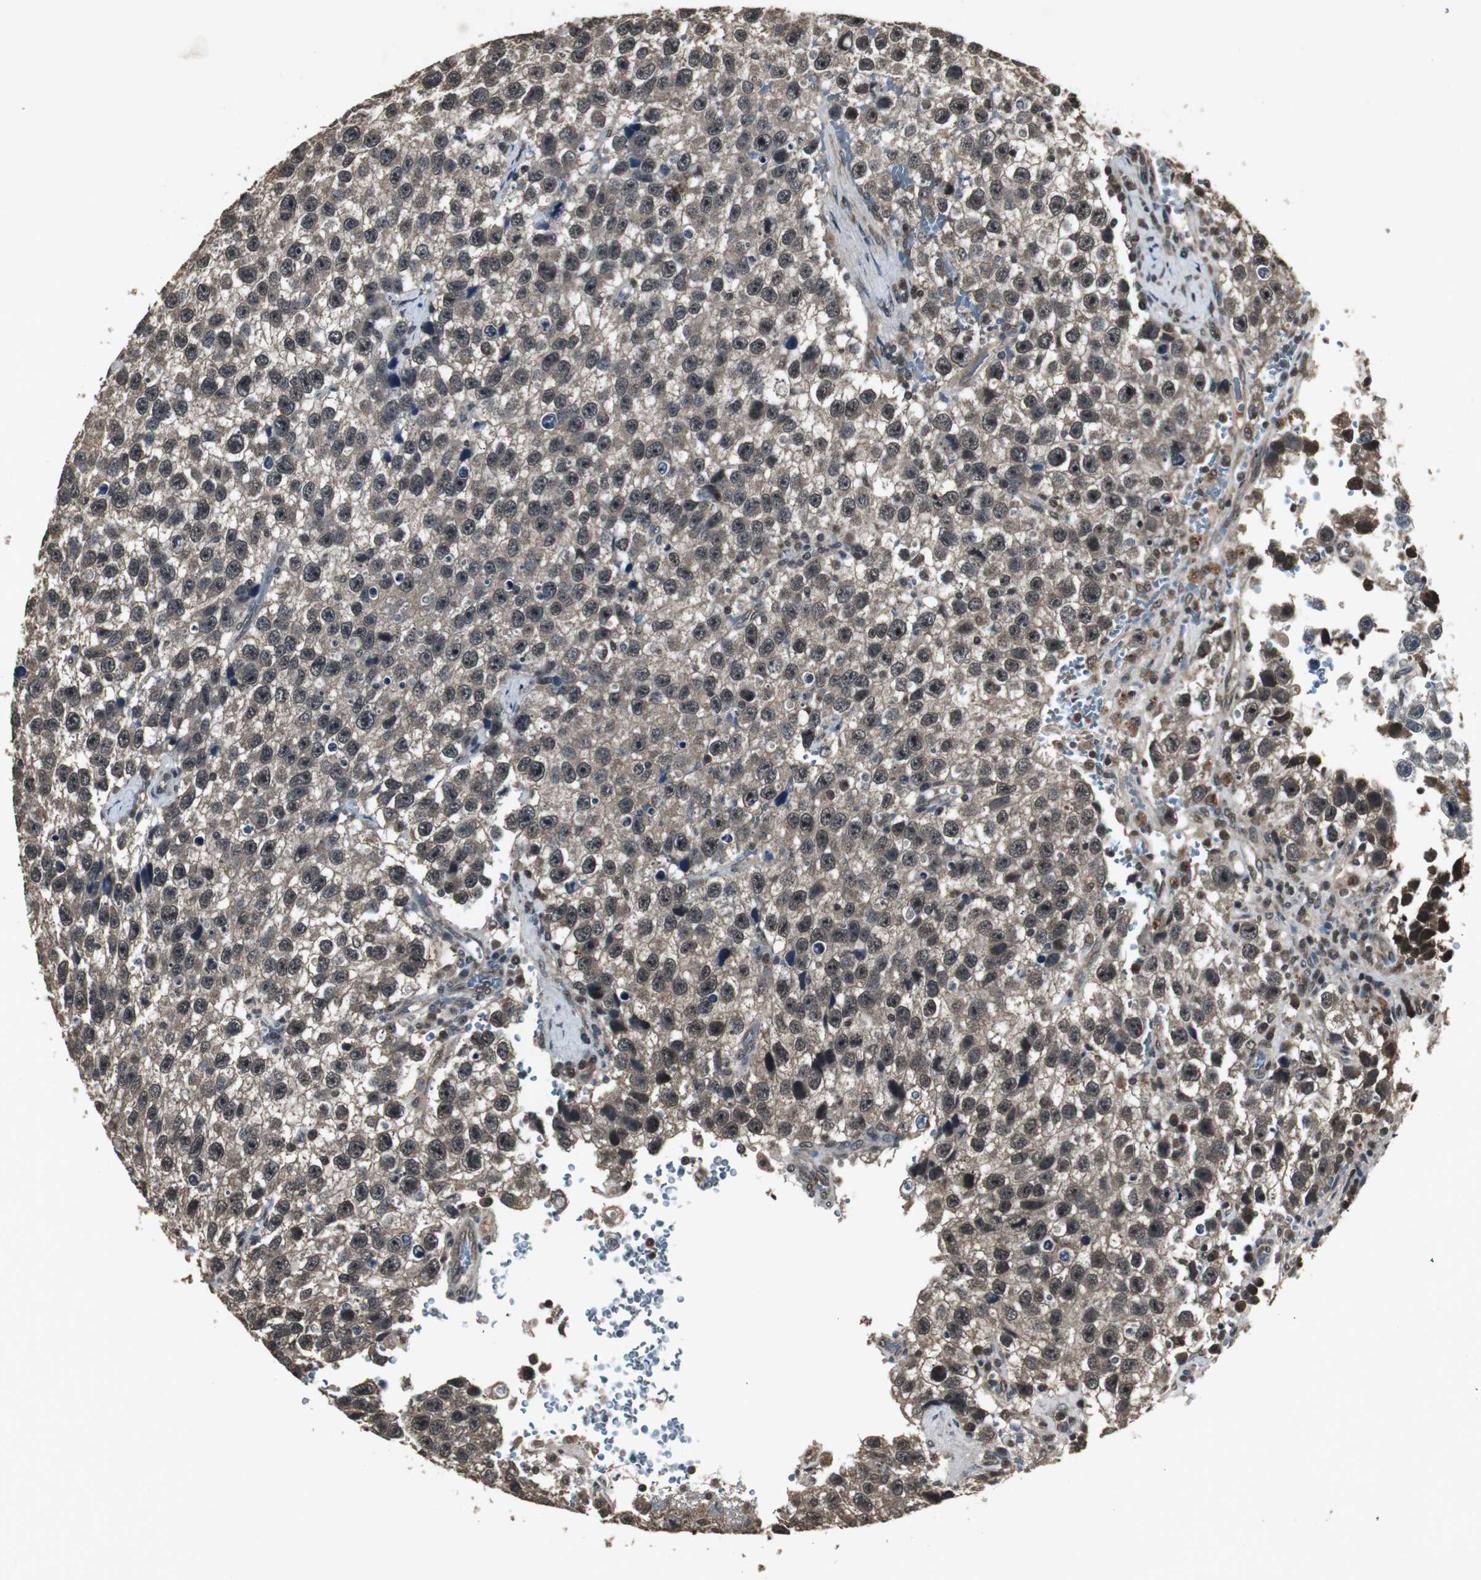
{"staining": {"intensity": "moderate", "quantity": ">75%", "location": "cytoplasmic/membranous,nuclear"}, "tissue": "testis cancer", "cell_type": "Tumor cells", "image_type": "cancer", "snomed": [{"axis": "morphology", "description": "Seminoma, NOS"}, {"axis": "topography", "description": "Testis"}], "caption": "A micrograph showing moderate cytoplasmic/membranous and nuclear positivity in approximately >75% of tumor cells in testis cancer, as visualized by brown immunohistochemical staining.", "gene": "EMX1", "patient": {"sex": "male", "age": 33}}